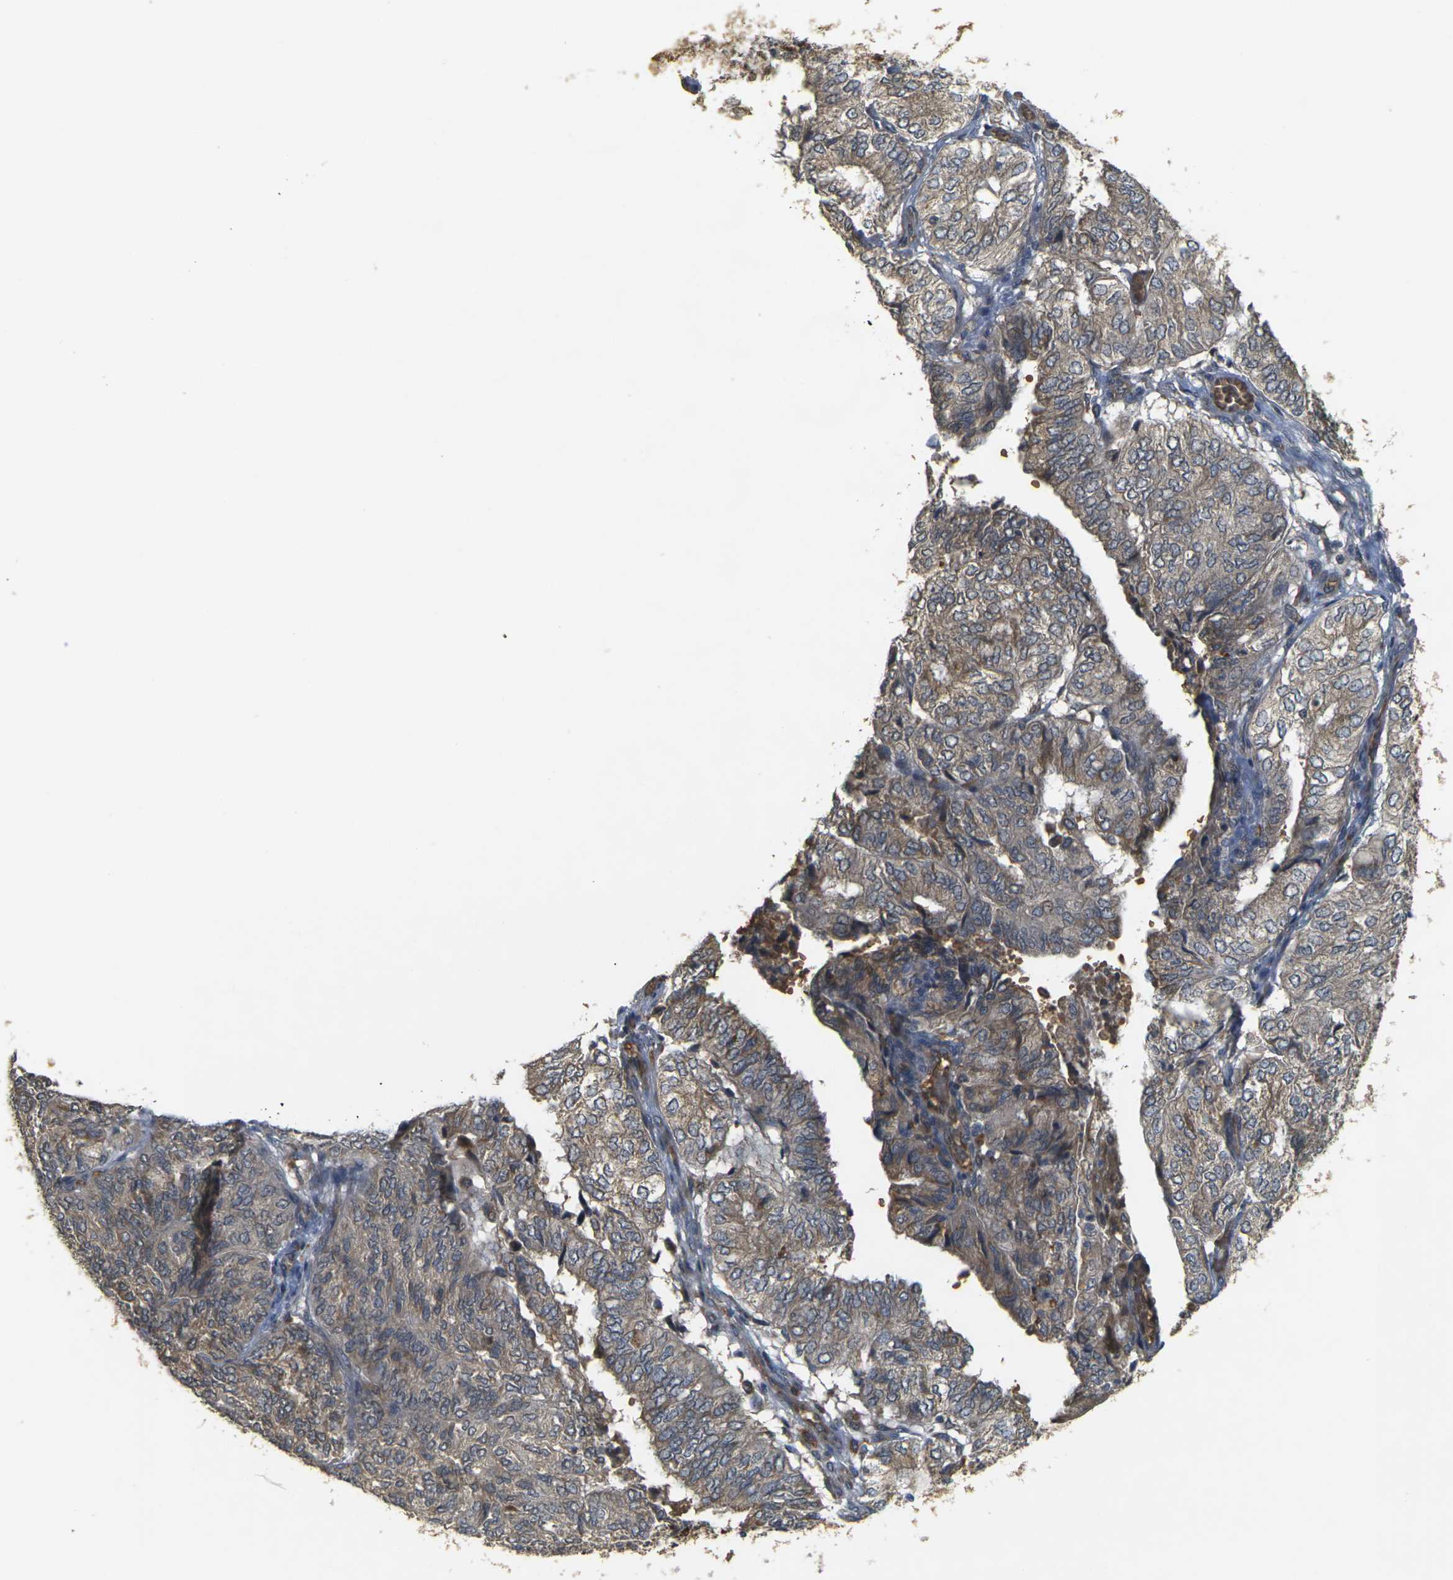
{"staining": {"intensity": "moderate", "quantity": ">75%", "location": "cytoplasmic/membranous"}, "tissue": "endometrial cancer", "cell_type": "Tumor cells", "image_type": "cancer", "snomed": [{"axis": "morphology", "description": "Adenocarcinoma, NOS"}, {"axis": "topography", "description": "Uterus"}], "caption": "This histopathology image demonstrates immunohistochemistry (IHC) staining of human adenocarcinoma (endometrial), with medium moderate cytoplasmic/membranous positivity in about >75% of tumor cells.", "gene": "MEGF9", "patient": {"sex": "female", "age": 60}}